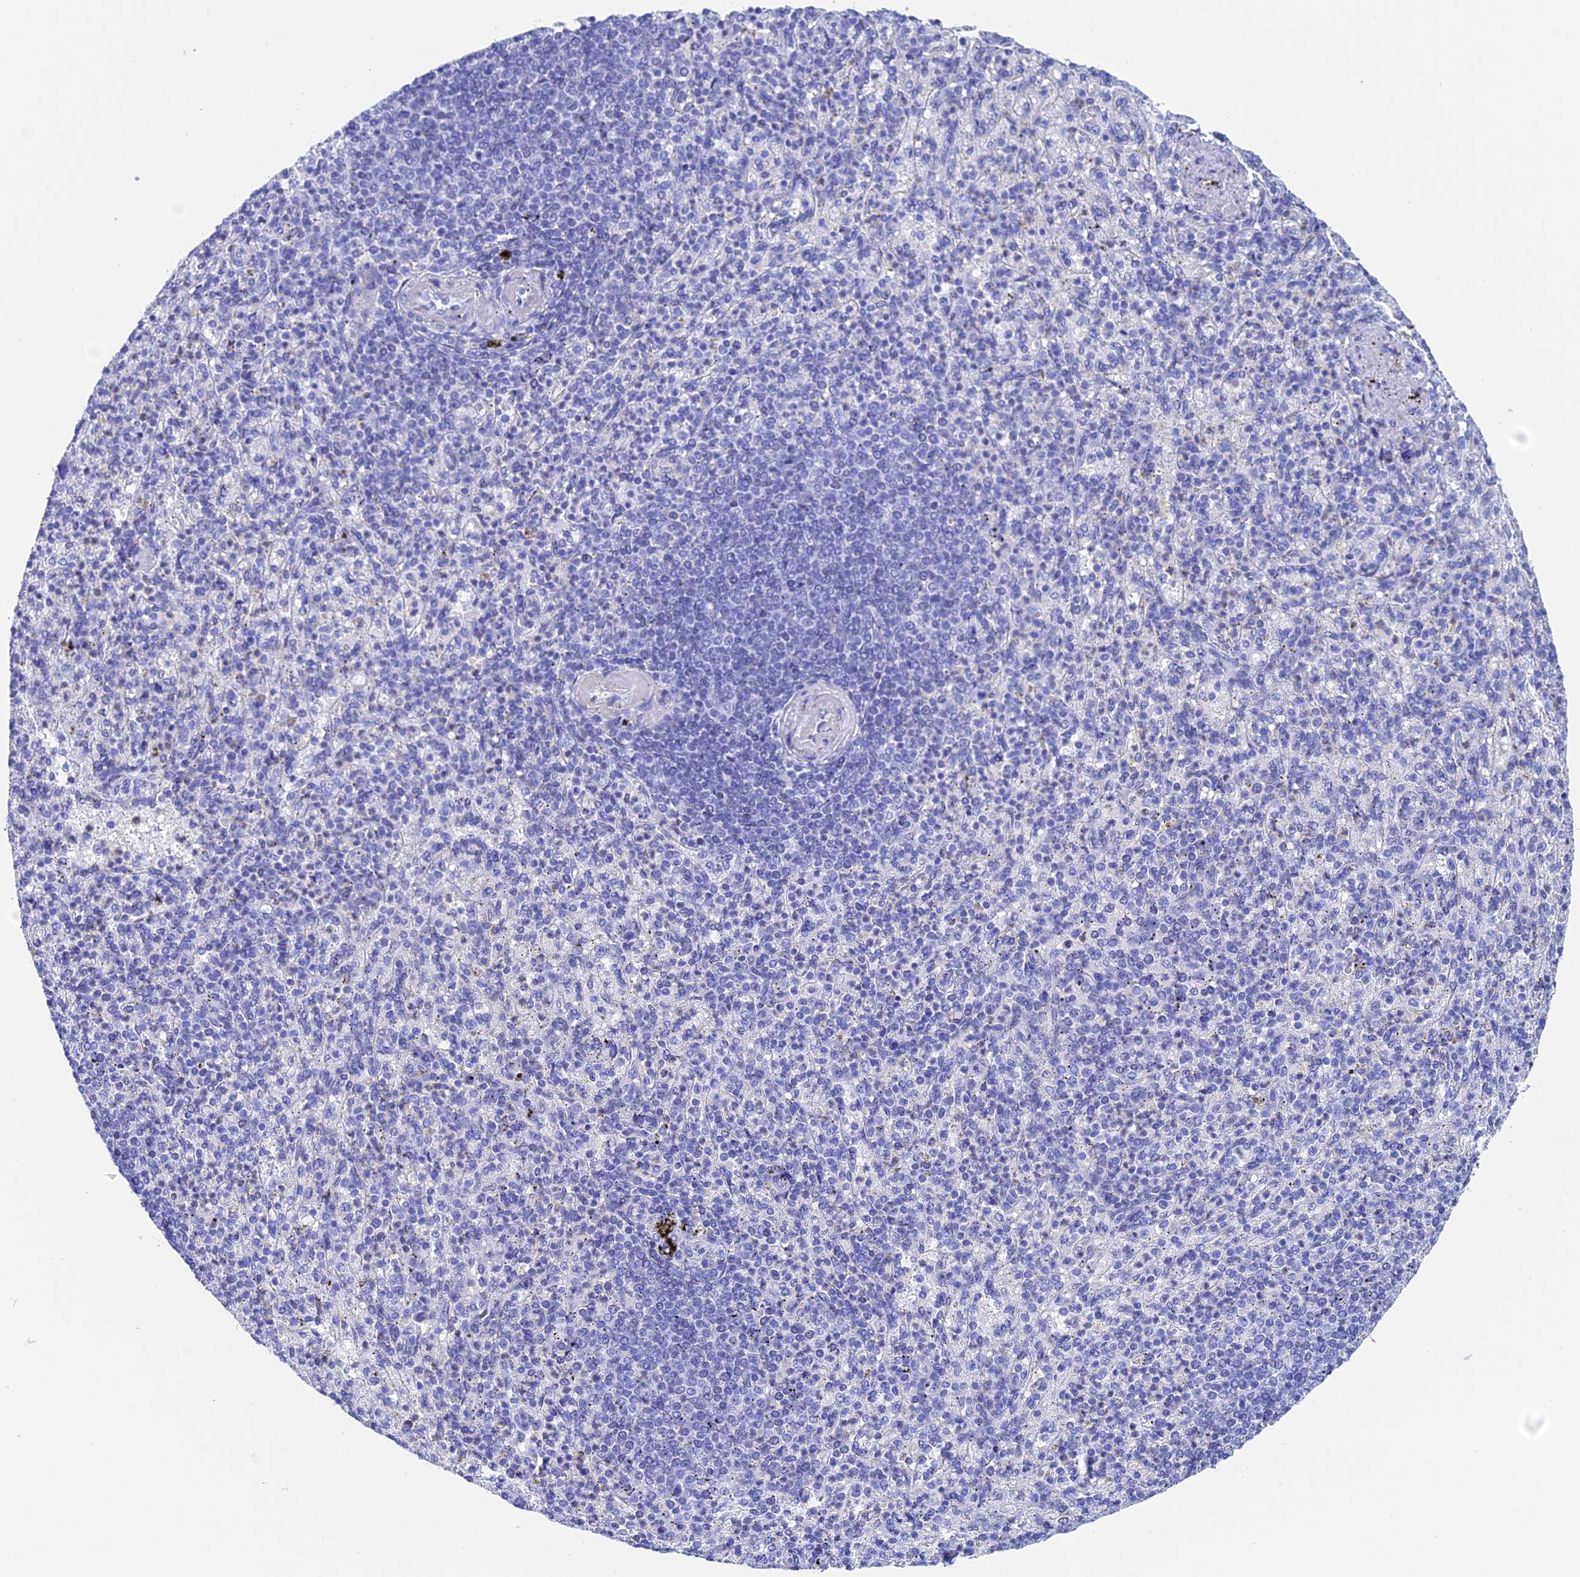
{"staining": {"intensity": "negative", "quantity": "none", "location": "none"}, "tissue": "spleen", "cell_type": "Cells in red pulp", "image_type": "normal", "snomed": [{"axis": "morphology", "description": "Normal tissue, NOS"}, {"axis": "topography", "description": "Spleen"}], "caption": "Spleen was stained to show a protein in brown. There is no significant staining in cells in red pulp. (DAB IHC with hematoxylin counter stain).", "gene": "TEX101", "patient": {"sex": "female", "age": 74}}